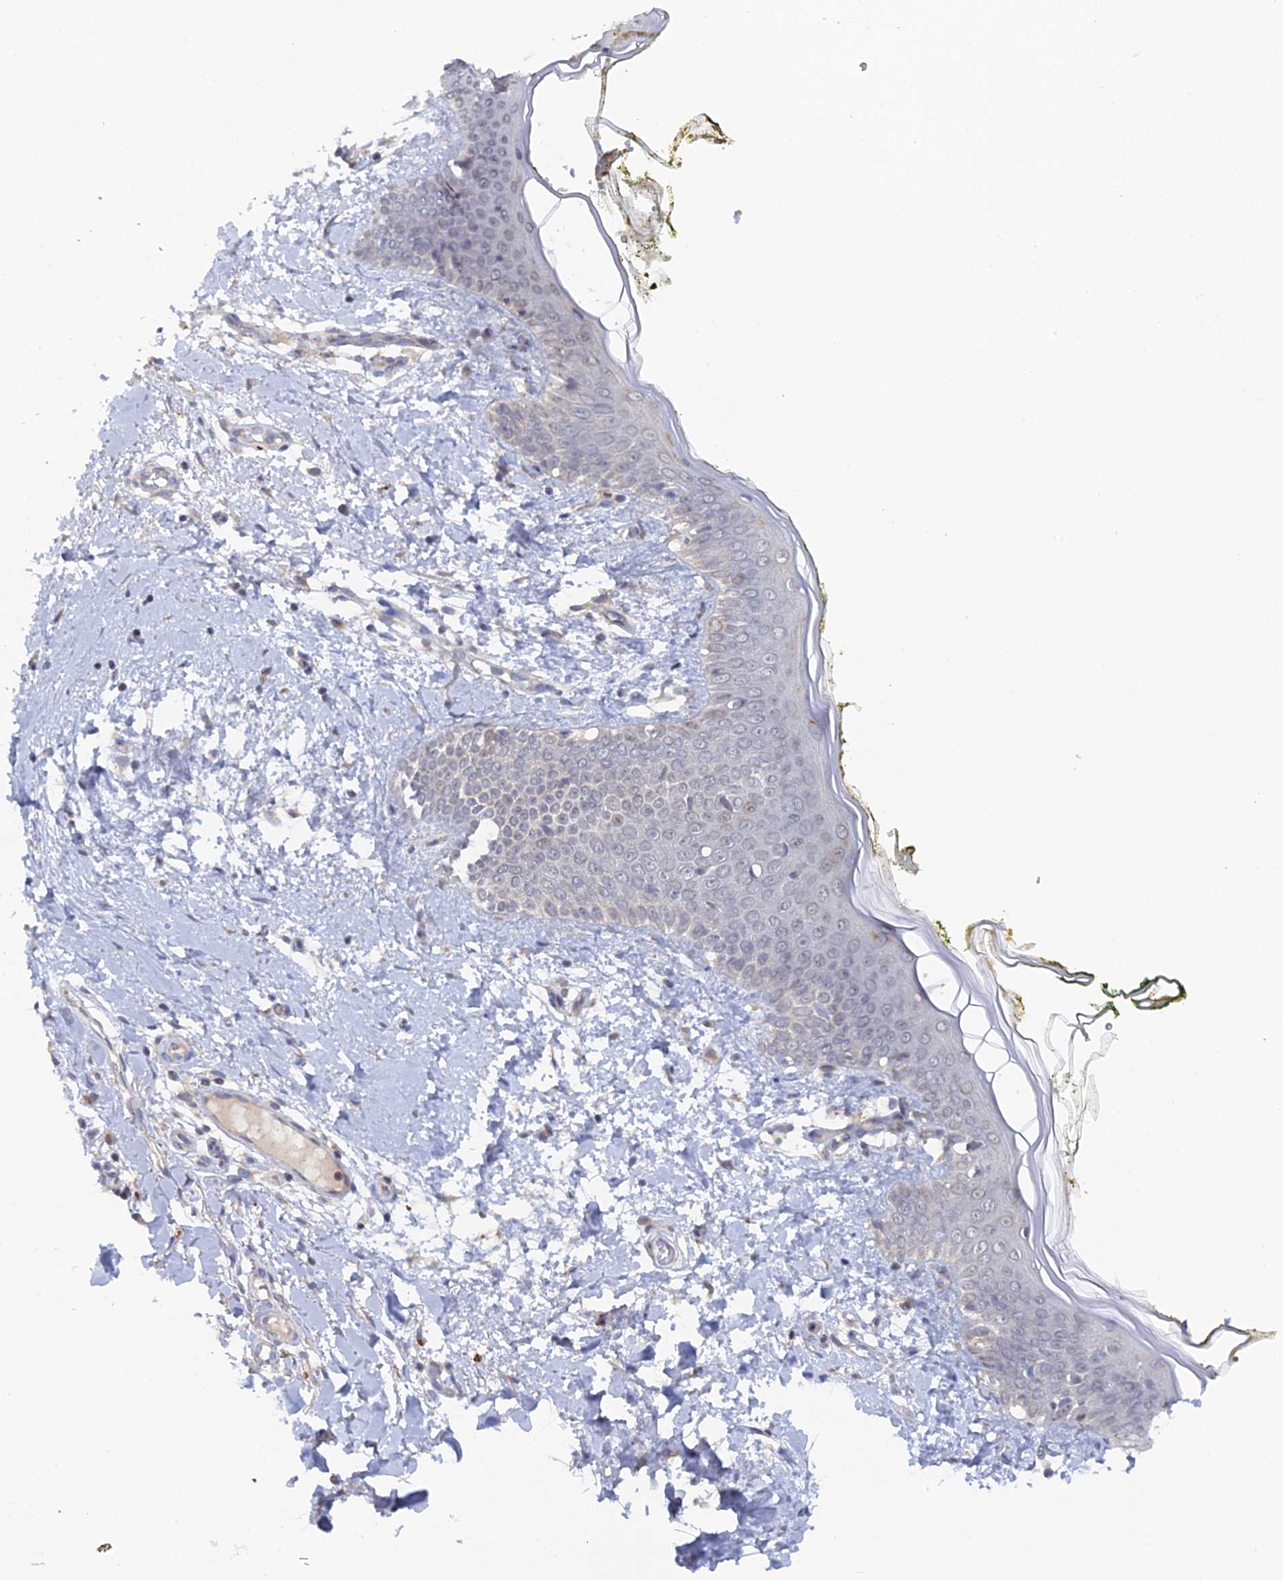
{"staining": {"intensity": "weak", "quantity": ">75%", "location": "cytoplasmic/membranous"}, "tissue": "skin", "cell_type": "Fibroblasts", "image_type": "normal", "snomed": [{"axis": "morphology", "description": "Normal tissue, NOS"}, {"axis": "topography", "description": "Skin"}], "caption": "A micrograph of skin stained for a protein reveals weak cytoplasmic/membranous brown staining in fibroblasts.", "gene": "MIGA2", "patient": {"sex": "female", "age": 34}}